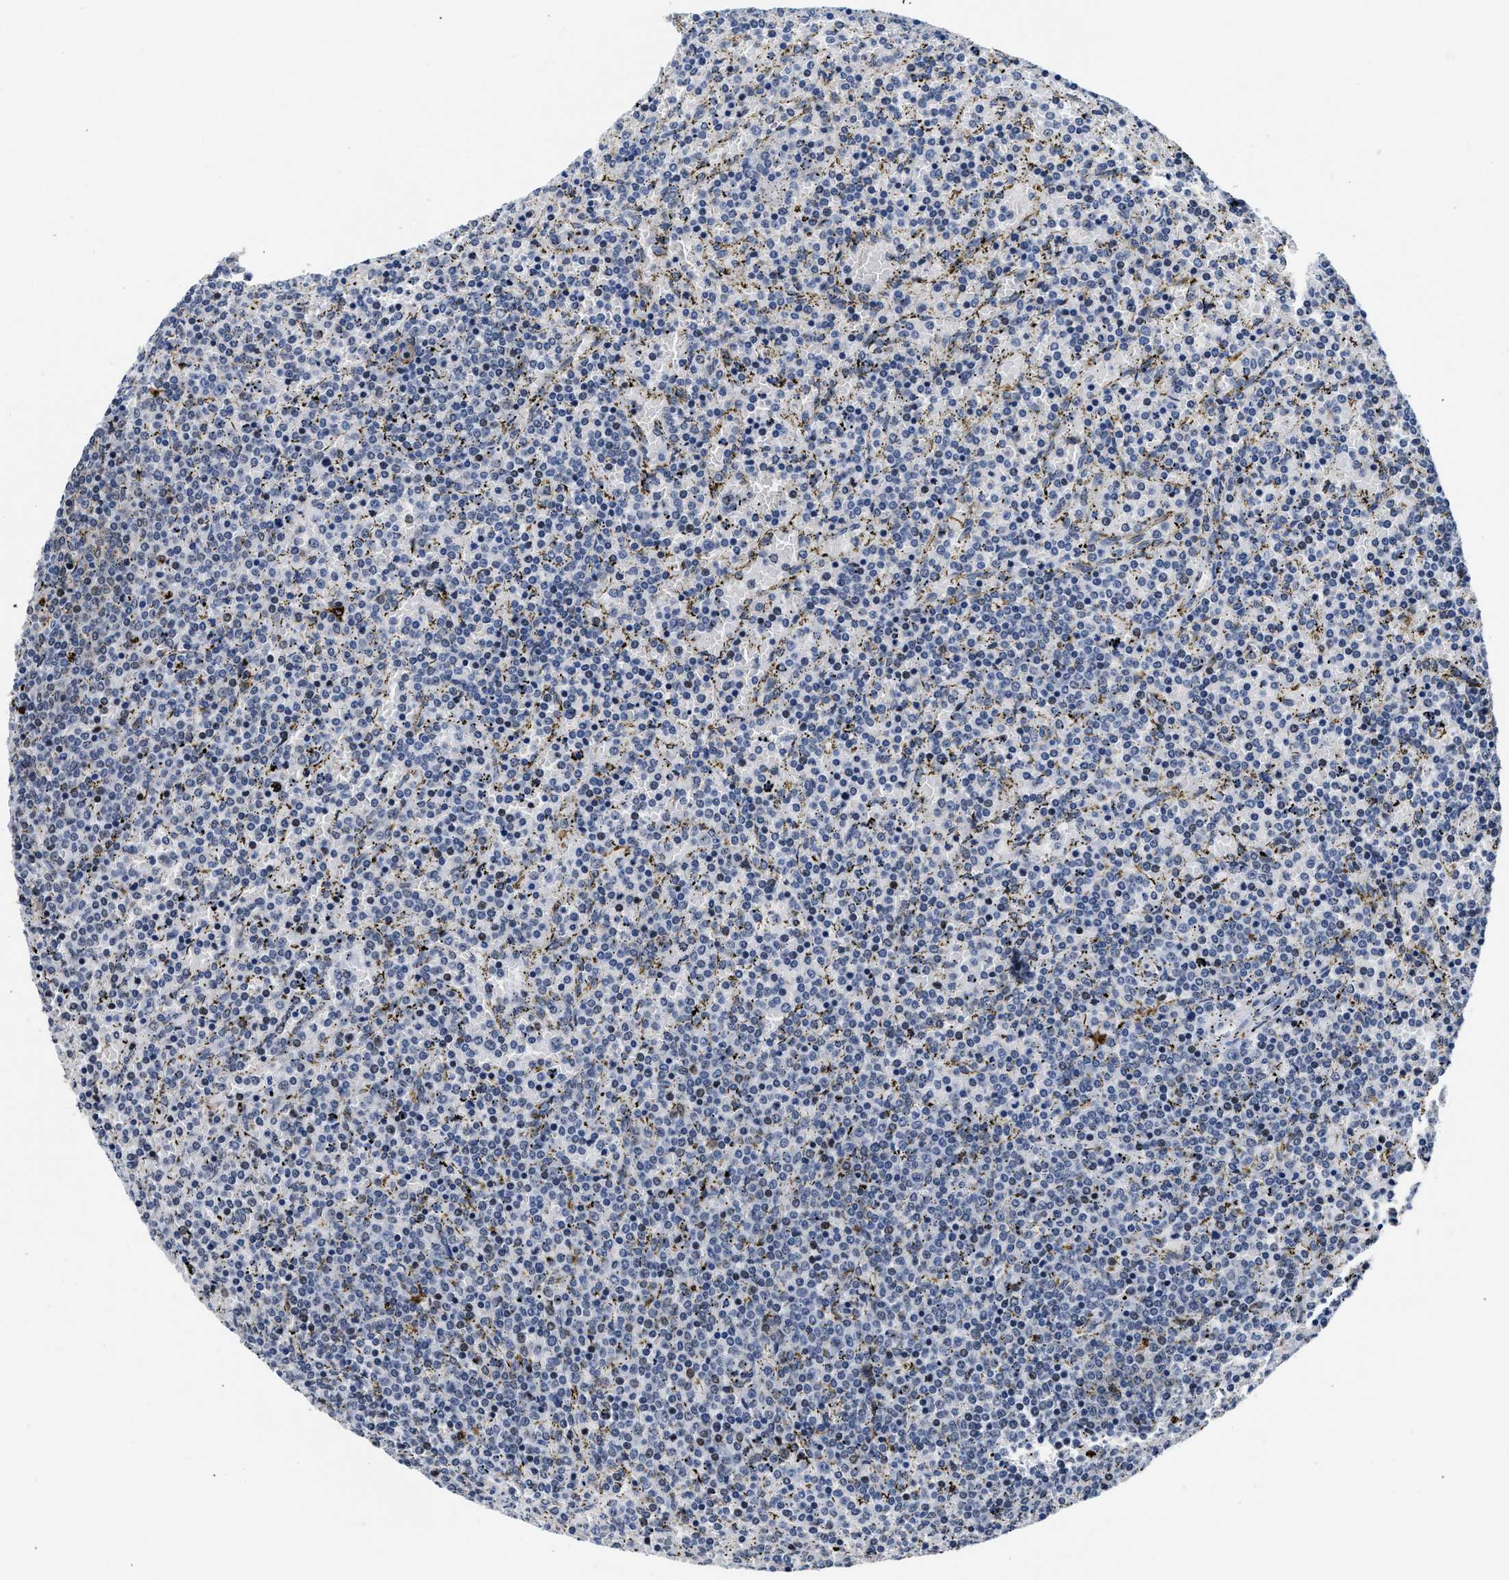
{"staining": {"intensity": "negative", "quantity": "none", "location": "none"}, "tissue": "lymphoma", "cell_type": "Tumor cells", "image_type": "cancer", "snomed": [{"axis": "morphology", "description": "Malignant lymphoma, non-Hodgkin's type, Low grade"}, {"axis": "topography", "description": "Spleen"}], "caption": "Immunohistochemistry (IHC) of human lymphoma displays no expression in tumor cells.", "gene": "MARCKSL1", "patient": {"sex": "female", "age": 77}}